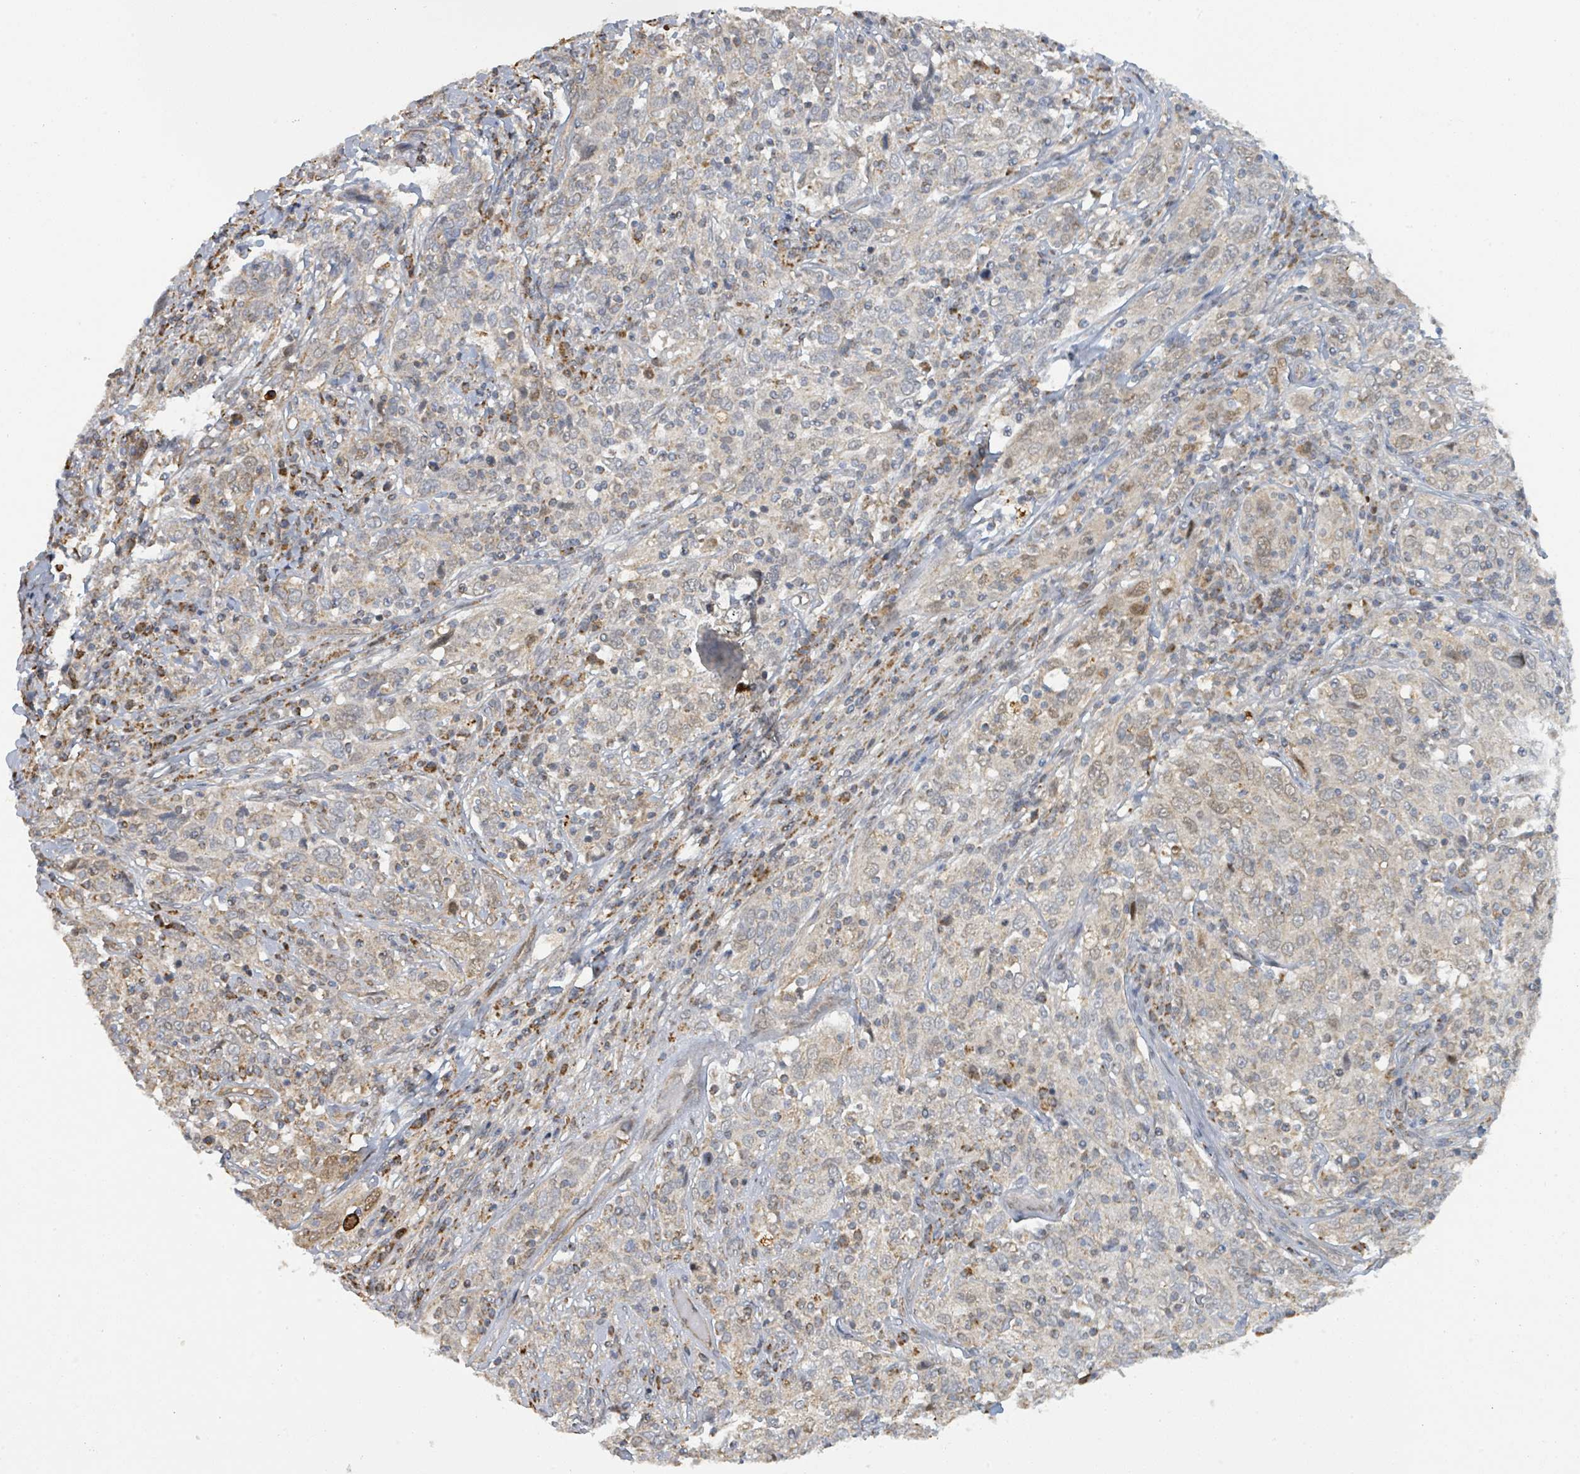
{"staining": {"intensity": "negative", "quantity": "none", "location": "none"}, "tissue": "cervical cancer", "cell_type": "Tumor cells", "image_type": "cancer", "snomed": [{"axis": "morphology", "description": "Squamous cell carcinoma, NOS"}, {"axis": "topography", "description": "Cervix"}], "caption": "Cervical cancer (squamous cell carcinoma) stained for a protein using immunohistochemistry displays no expression tumor cells.", "gene": "PSMB7", "patient": {"sex": "female", "age": 46}}